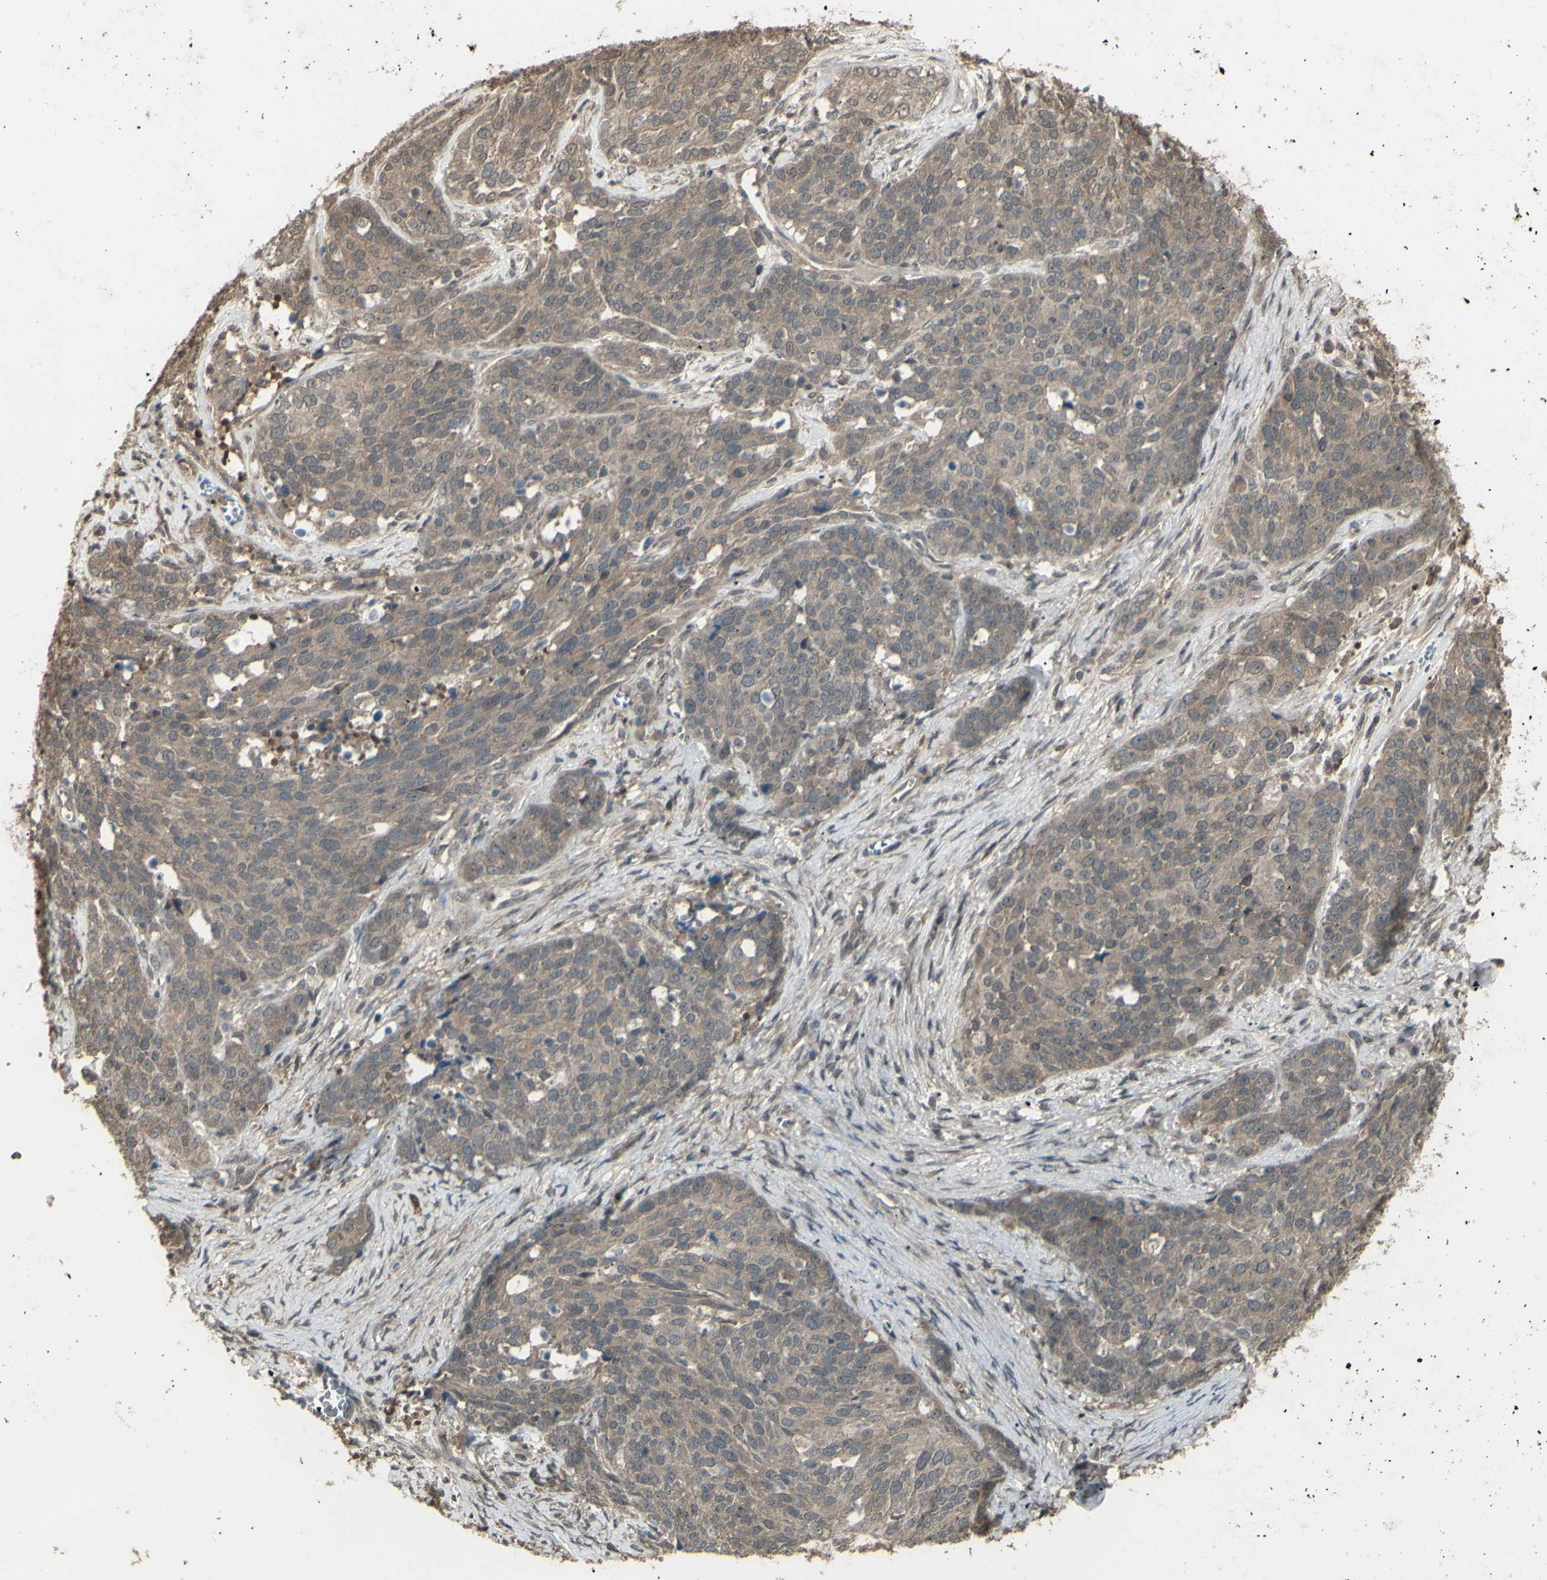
{"staining": {"intensity": "weak", "quantity": ">75%", "location": "cytoplasmic/membranous"}, "tissue": "ovarian cancer", "cell_type": "Tumor cells", "image_type": "cancer", "snomed": [{"axis": "morphology", "description": "Cystadenocarcinoma, serous, NOS"}, {"axis": "topography", "description": "Ovary"}], "caption": "Protein staining reveals weak cytoplasmic/membranous staining in approximately >75% of tumor cells in ovarian serous cystadenocarcinoma. (brown staining indicates protein expression, while blue staining denotes nuclei).", "gene": "GNAS", "patient": {"sex": "female", "age": 44}}